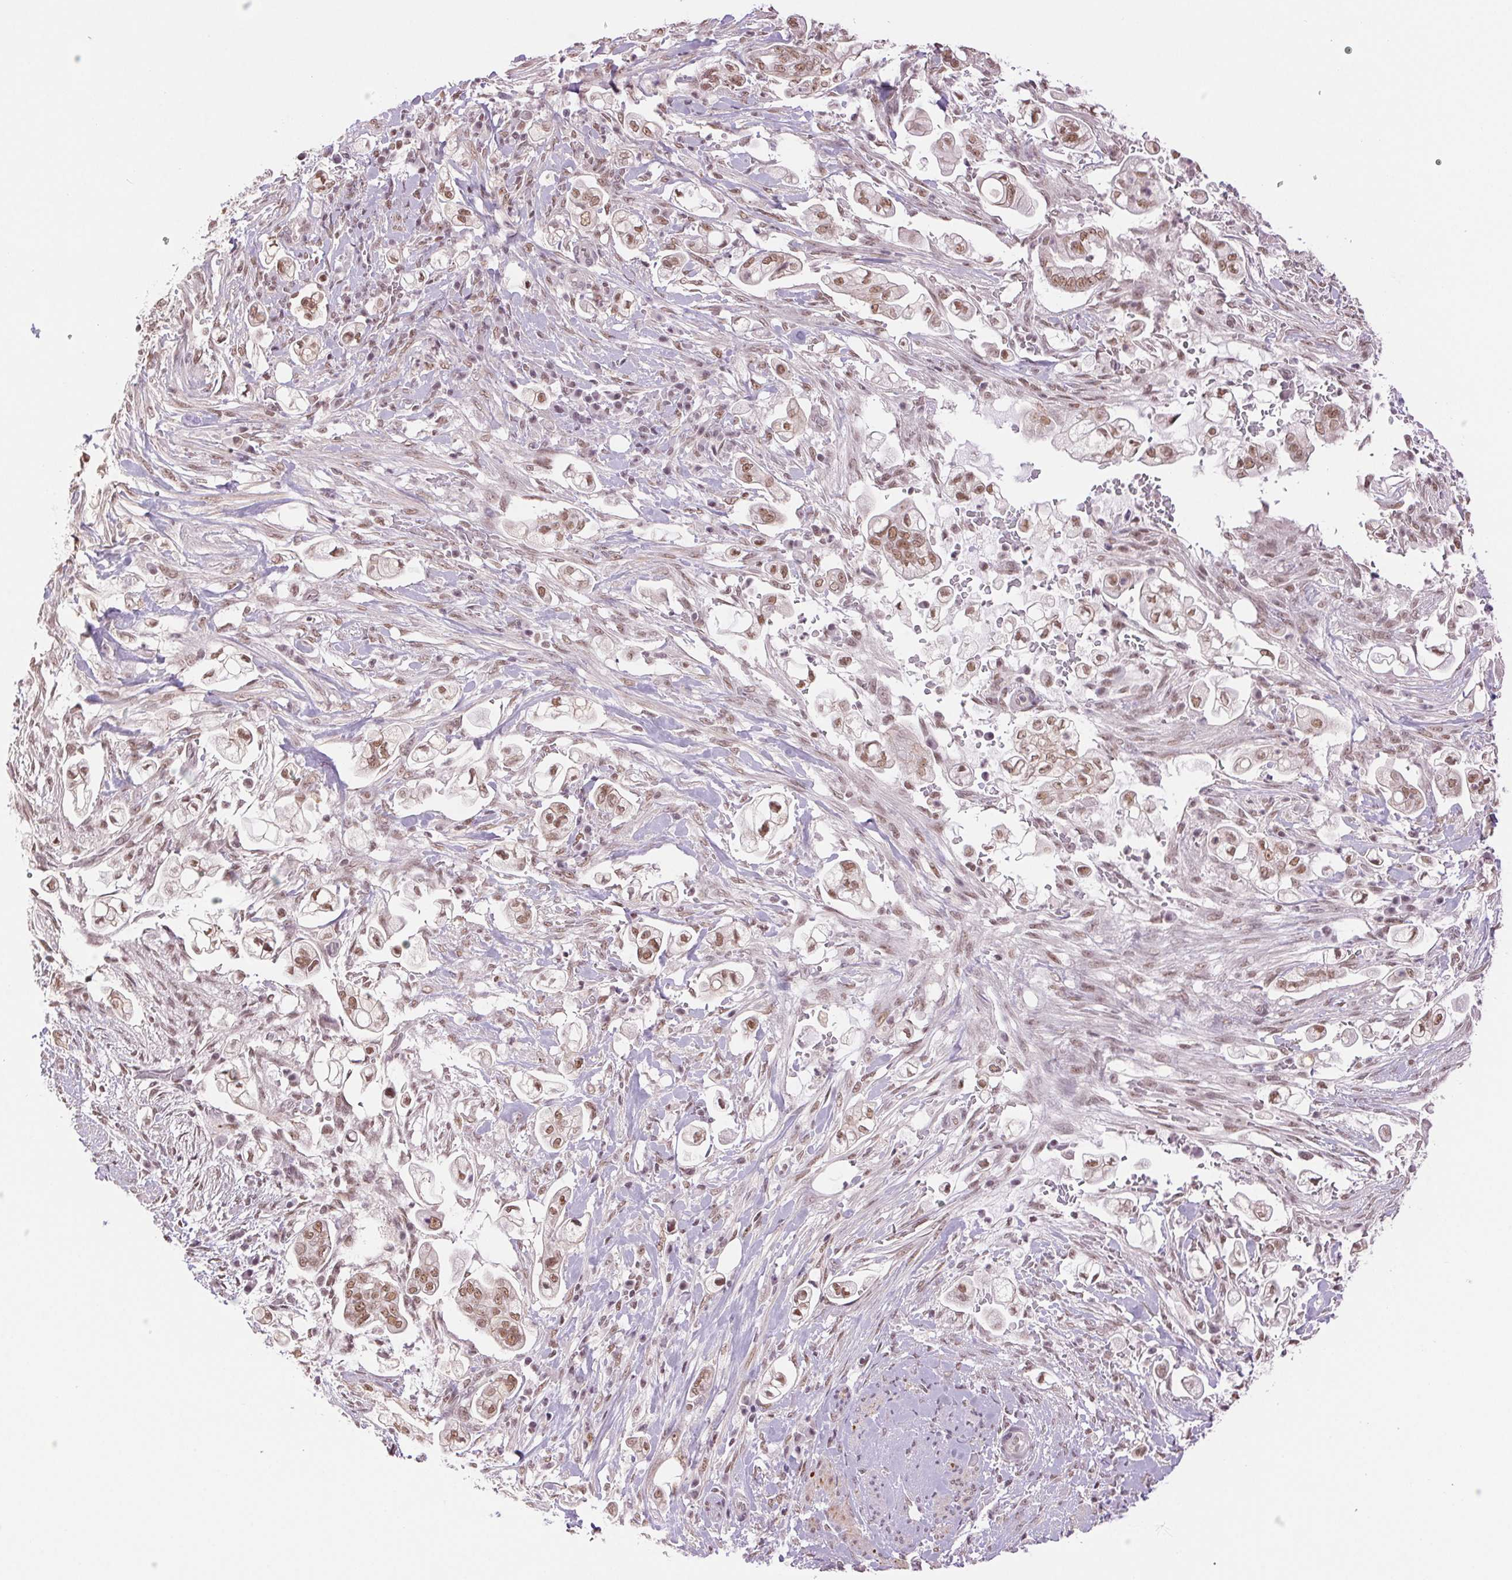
{"staining": {"intensity": "moderate", "quantity": ">75%", "location": "nuclear"}, "tissue": "pancreatic cancer", "cell_type": "Tumor cells", "image_type": "cancer", "snomed": [{"axis": "morphology", "description": "Adenocarcinoma, NOS"}, {"axis": "topography", "description": "Pancreas"}], "caption": "High-magnification brightfield microscopy of pancreatic cancer (adenocarcinoma) stained with DAB (3,3'-diaminobenzidine) (brown) and counterstained with hematoxylin (blue). tumor cells exhibit moderate nuclear positivity is identified in about>75% of cells. The staining is performed using DAB brown chromogen to label protein expression. The nuclei are counter-stained blue using hematoxylin.", "gene": "RPRD1B", "patient": {"sex": "female", "age": 69}}